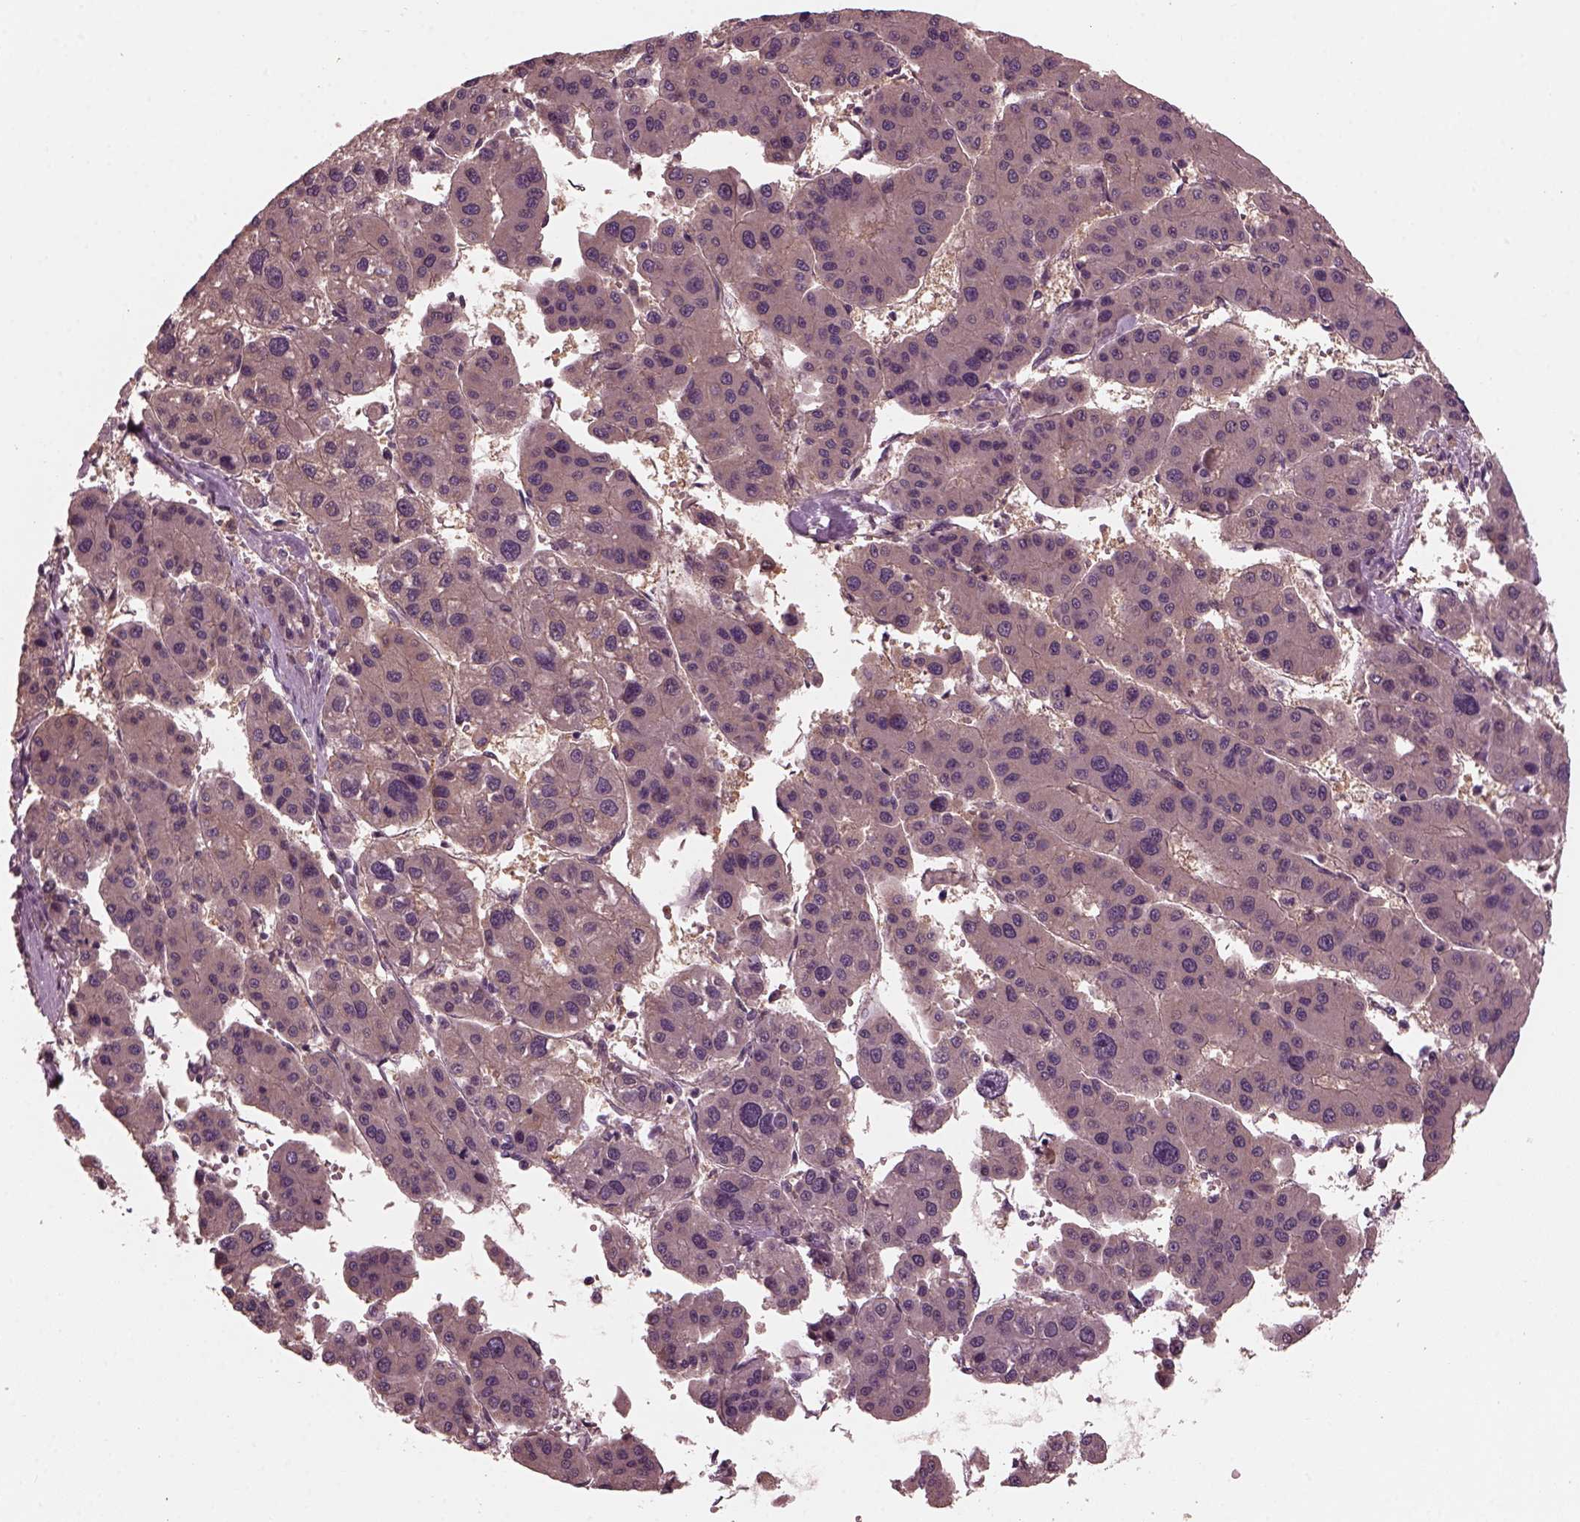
{"staining": {"intensity": "negative", "quantity": "none", "location": "none"}, "tissue": "liver cancer", "cell_type": "Tumor cells", "image_type": "cancer", "snomed": [{"axis": "morphology", "description": "Carcinoma, Hepatocellular, NOS"}, {"axis": "topography", "description": "Liver"}], "caption": "DAB immunohistochemical staining of liver cancer exhibits no significant staining in tumor cells.", "gene": "PORCN", "patient": {"sex": "male", "age": 73}}